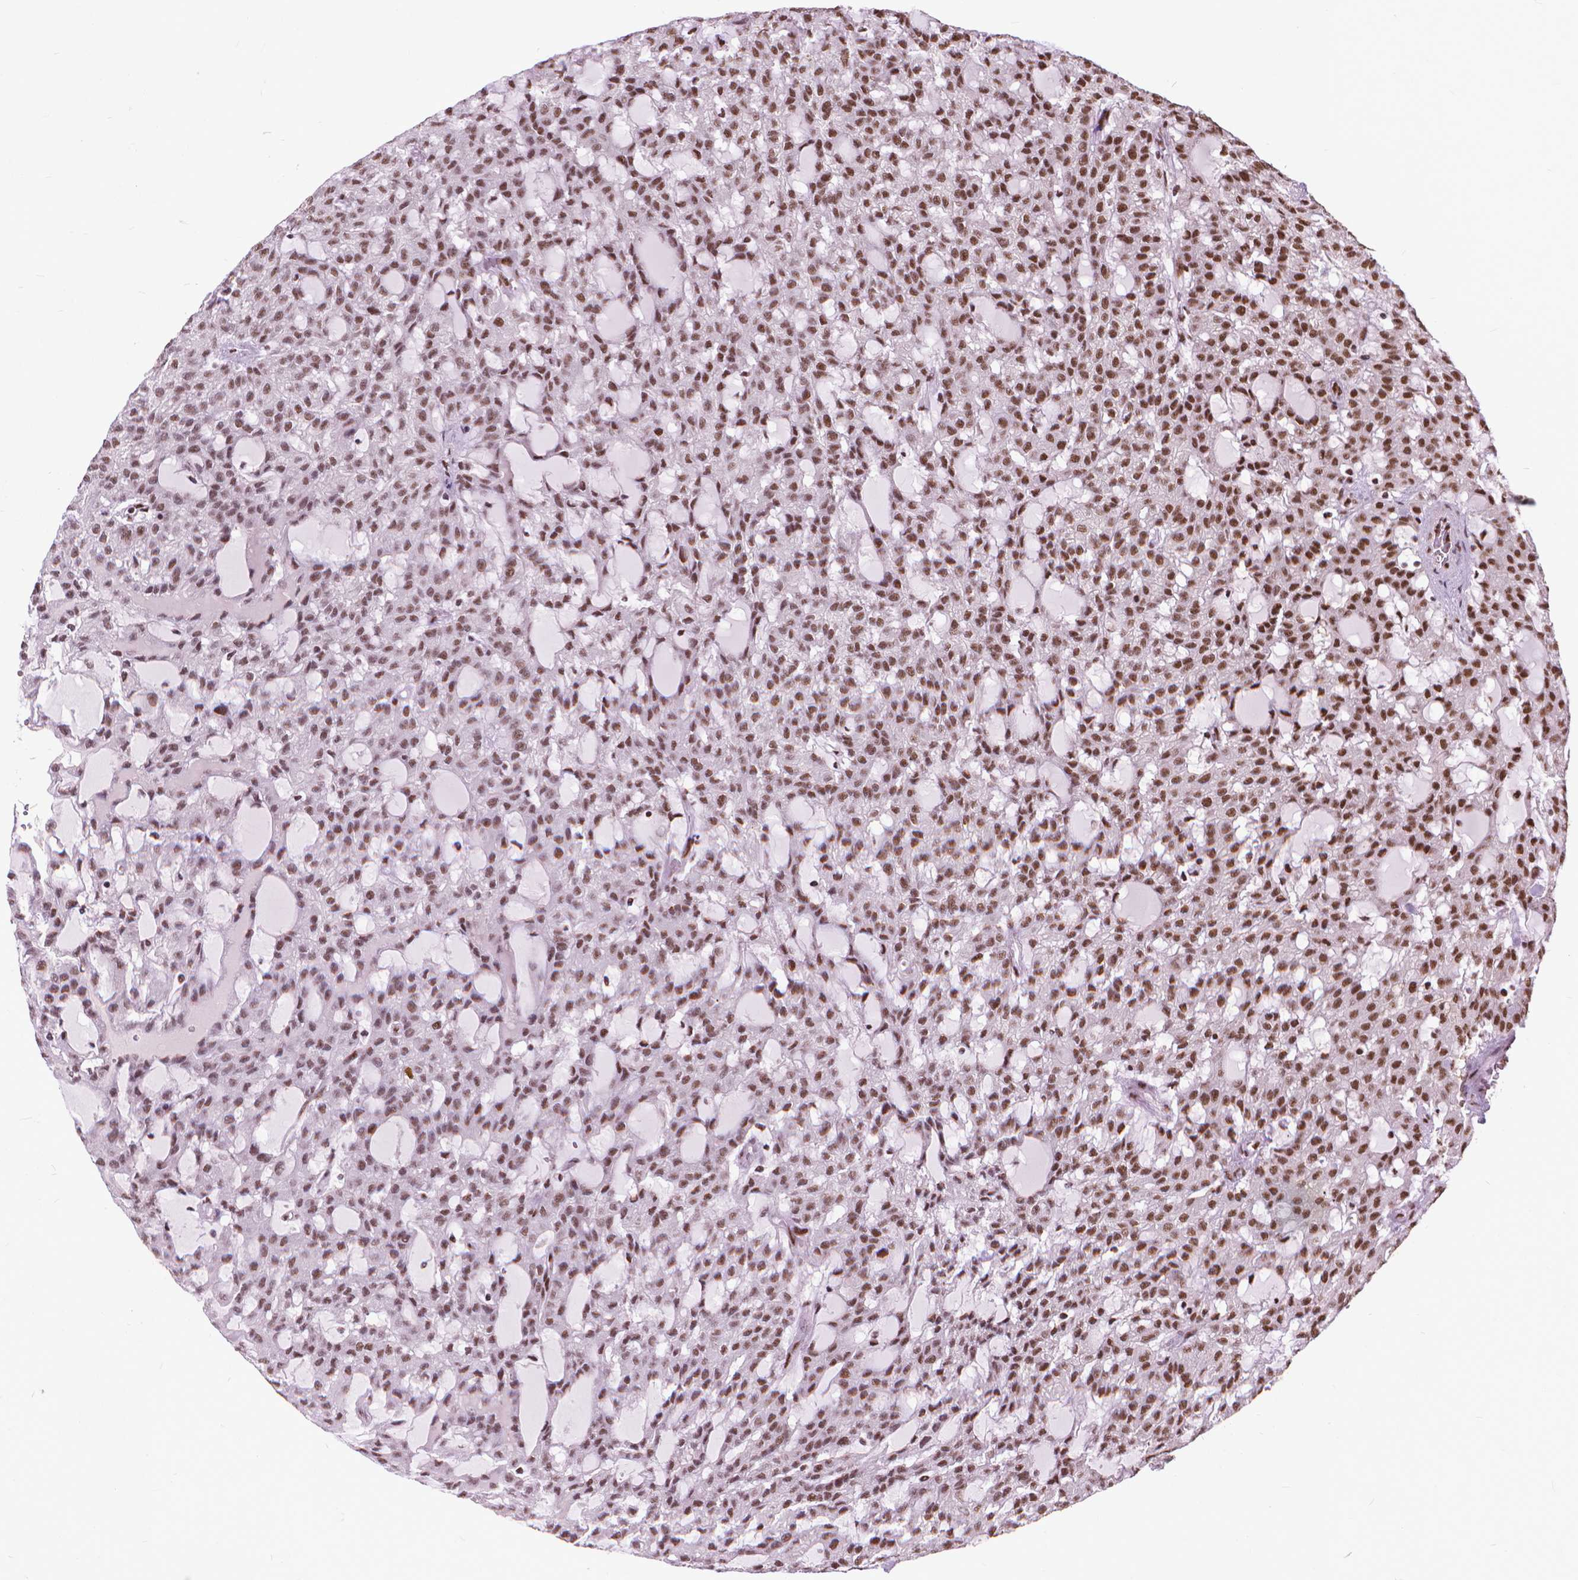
{"staining": {"intensity": "moderate", "quantity": ">75%", "location": "nuclear"}, "tissue": "renal cancer", "cell_type": "Tumor cells", "image_type": "cancer", "snomed": [{"axis": "morphology", "description": "Adenocarcinoma, NOS"}, {"axis": "topography", "description": "Kidney"}], "caption": "Moderate nuclear staining is present in about >75% of tumor cells in renal cancer. Nuclei are stained in blue.", "gene": "AKAP8", "patient": {"sex": "male", "age": 63}}